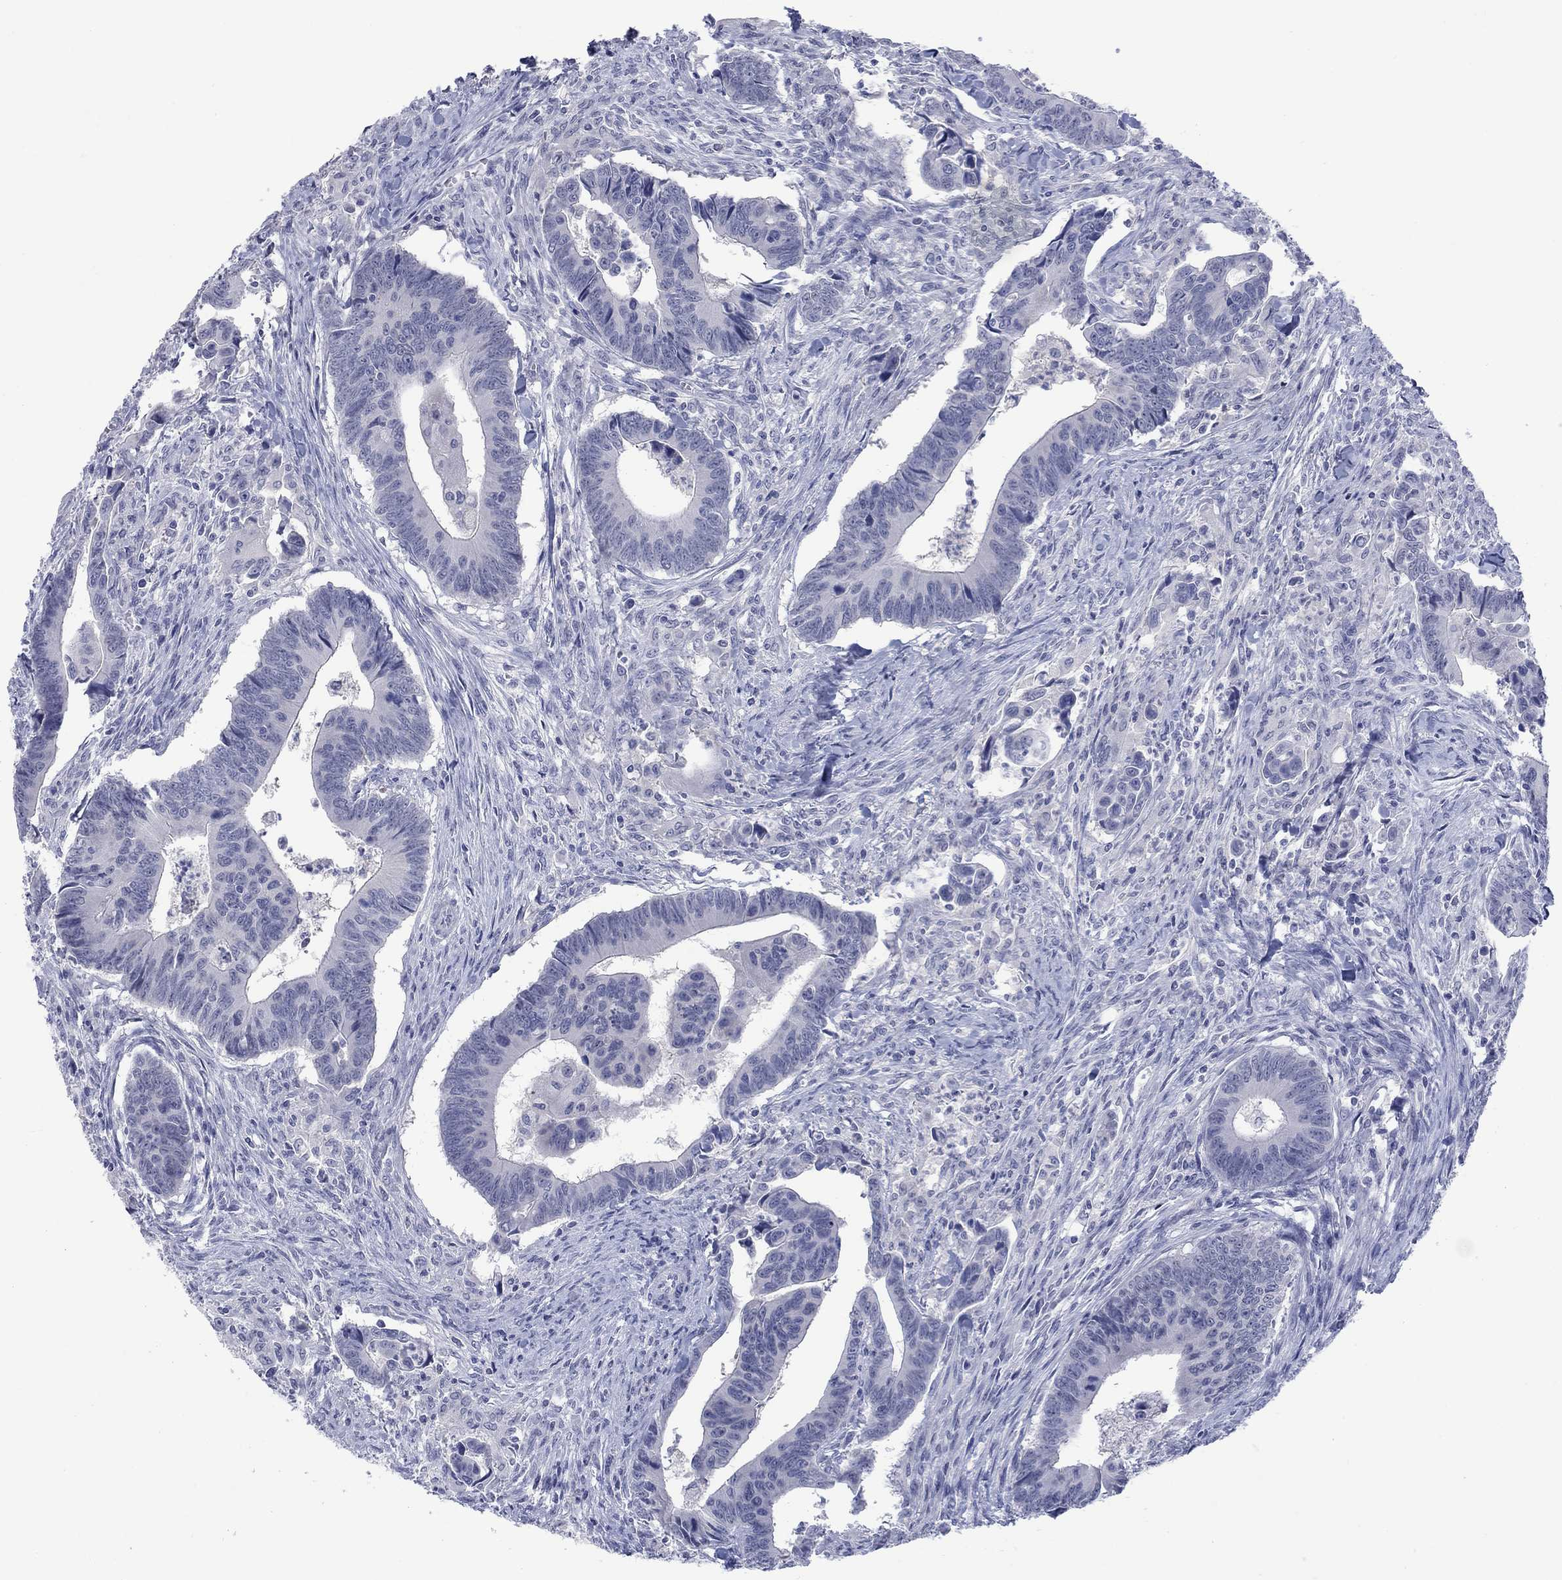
{"staining": {"intensity": "negative", "quantity": "none", "location": "none"}, "tissue": "colorectal cancer", "cell_type": "Tumor cells", "image_type": "cancer", "snomed": [{"axis": "morphology", "description": "Adenocarcinoma, NOS"}, {"axis": "topography", "description": "Rectum"}], "caption": "Immunohistochemistry (IHC) of colorectal cancer (adenocarcinoma) exhibits no expression in tumor cells.", "gene": "ATP6V1G2", "patient": {"sex": "male", "age": 67}}